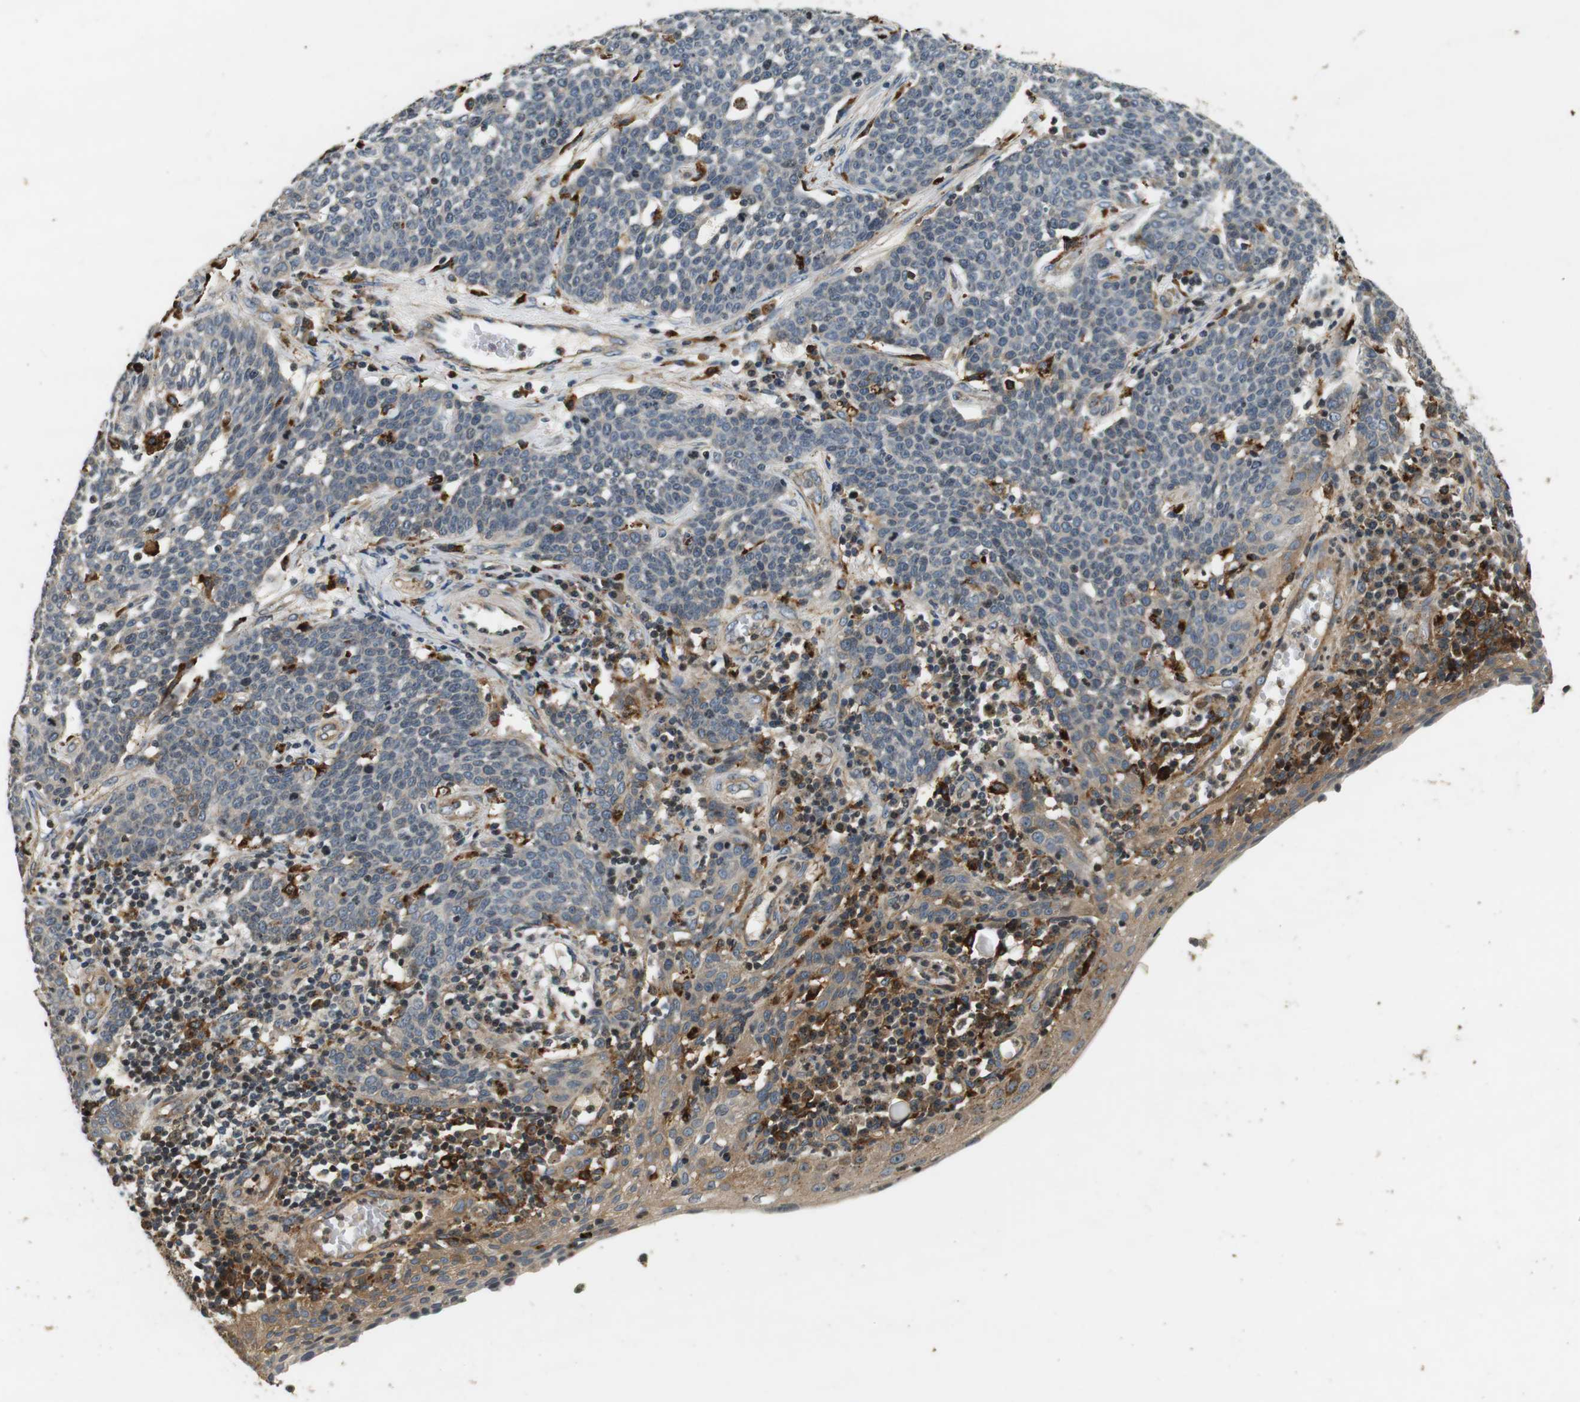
{"staining": {"intensity": "weak", "quantity": "25%-75%", "location": "cytoplasmic/membranous"}, "tissue": "cervical cancer", "cell_type": "Tumor cells", "image_type": "cancer", "snomed": [{"axis": "morphology", "description": "Squamous cell carcinoma, NOS"}, {"axis": "topography", "description": "Cervix"}], "caption": "Protein staining by immunohistochemistry displays weak cytoplasmic/membranous expression in about 25%-75% of tumor cells in cervical squamous cell carcinoma.", "gene": "TXNRD1", "patient": {"sex": "female", "age": 34}}